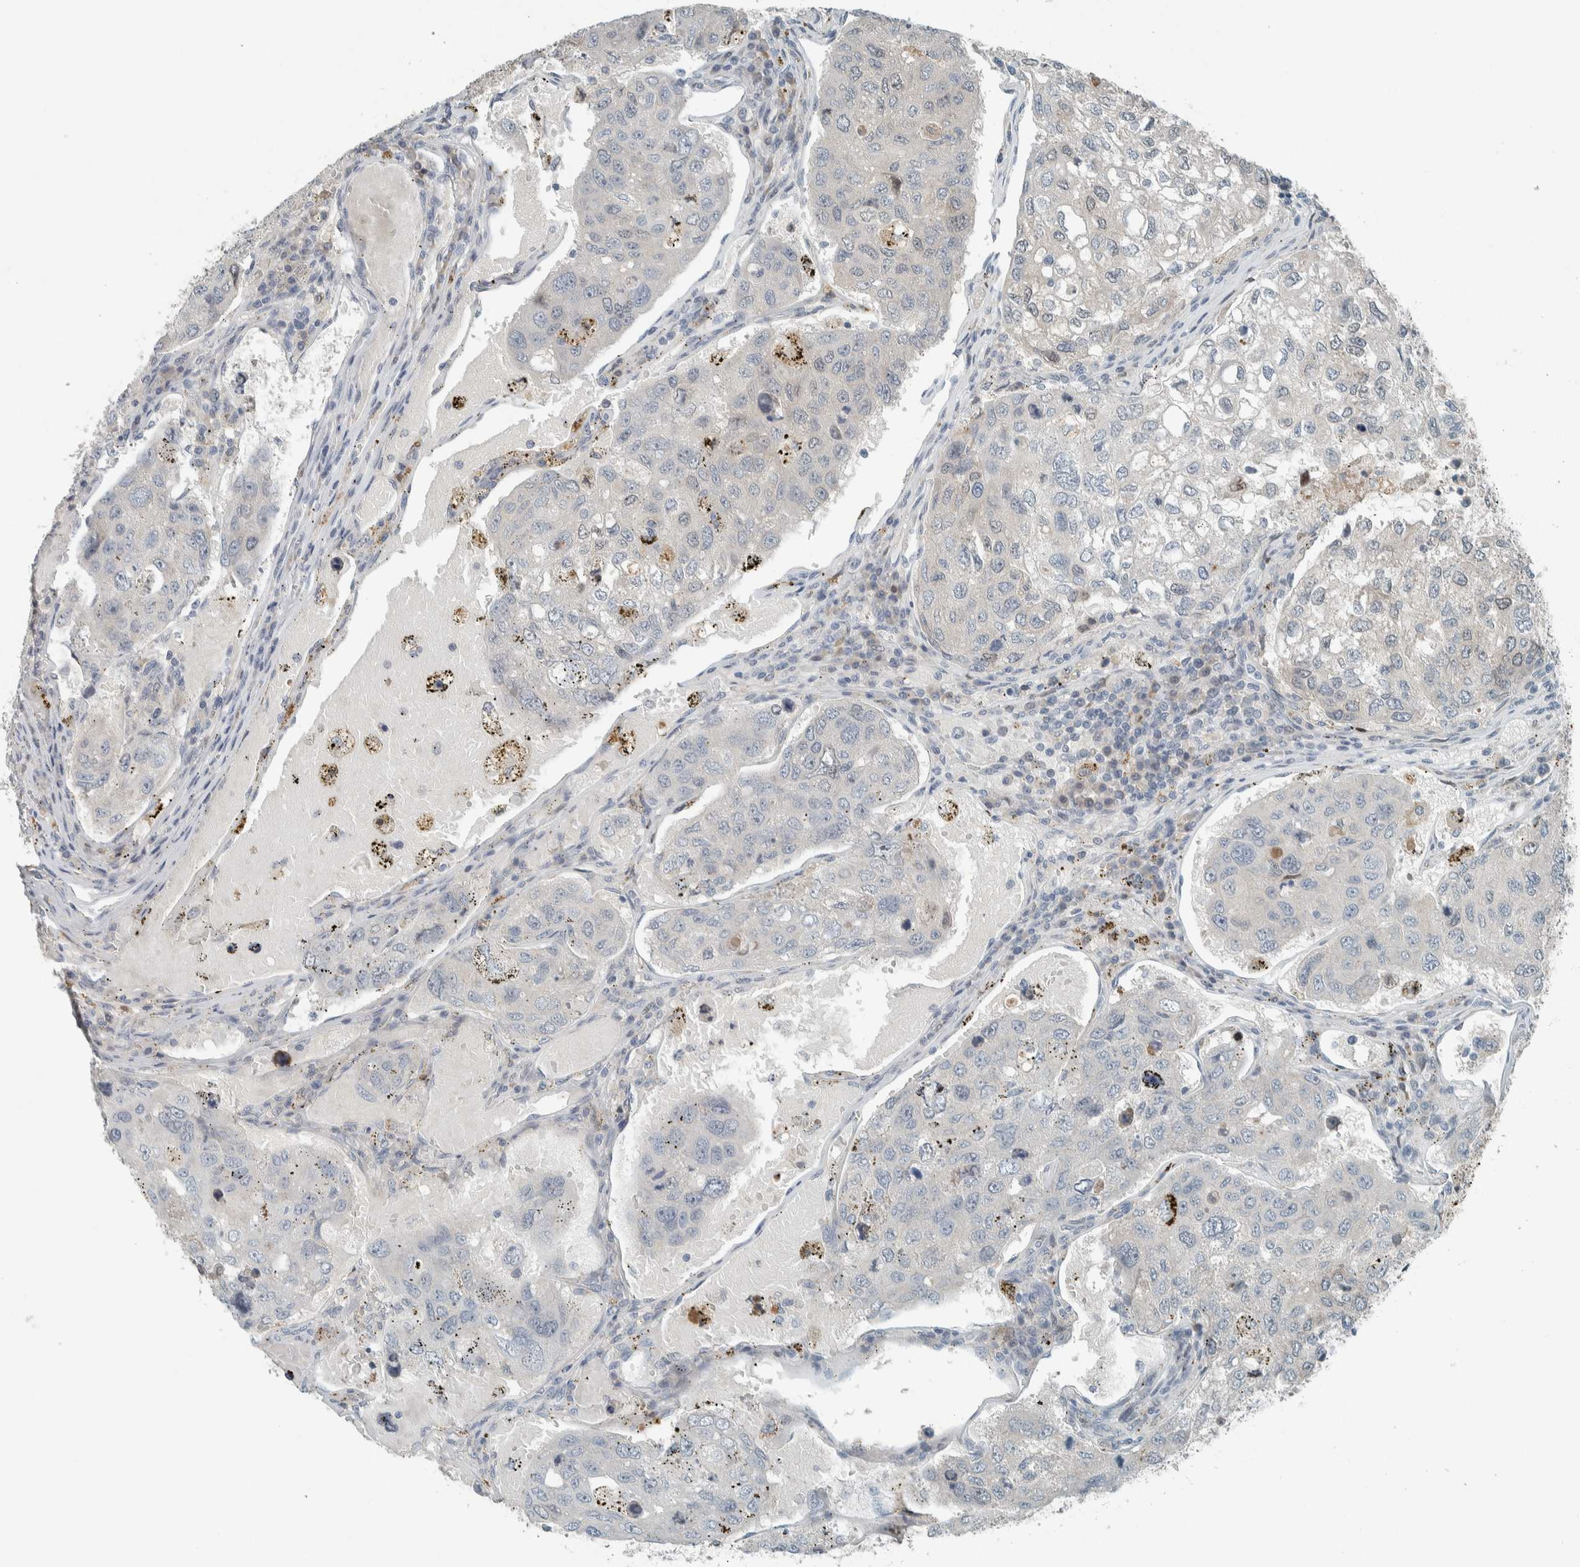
{"staining": {"intensity": "negative", "quantity": "none", "location": "none"}, "tissue": "urothelial cancer", "cell_type": "Tumor cells", "image_type": "cancer", "snomed": [{"axis": "morphology", "description": "Urothelial carcinoma, High grade"}, {"axis": "topography", "description": "Lymph node"}, {"axis": "topography", "description": "Urinary bladder"}], "caption": "High power microscopy histopathology image of an IHC histopathology image of urothelial cancer, revealing no significant positivity in tumor cells.", "gene": "CERCAM", "patient": {"sex": "male", "age": 51}}